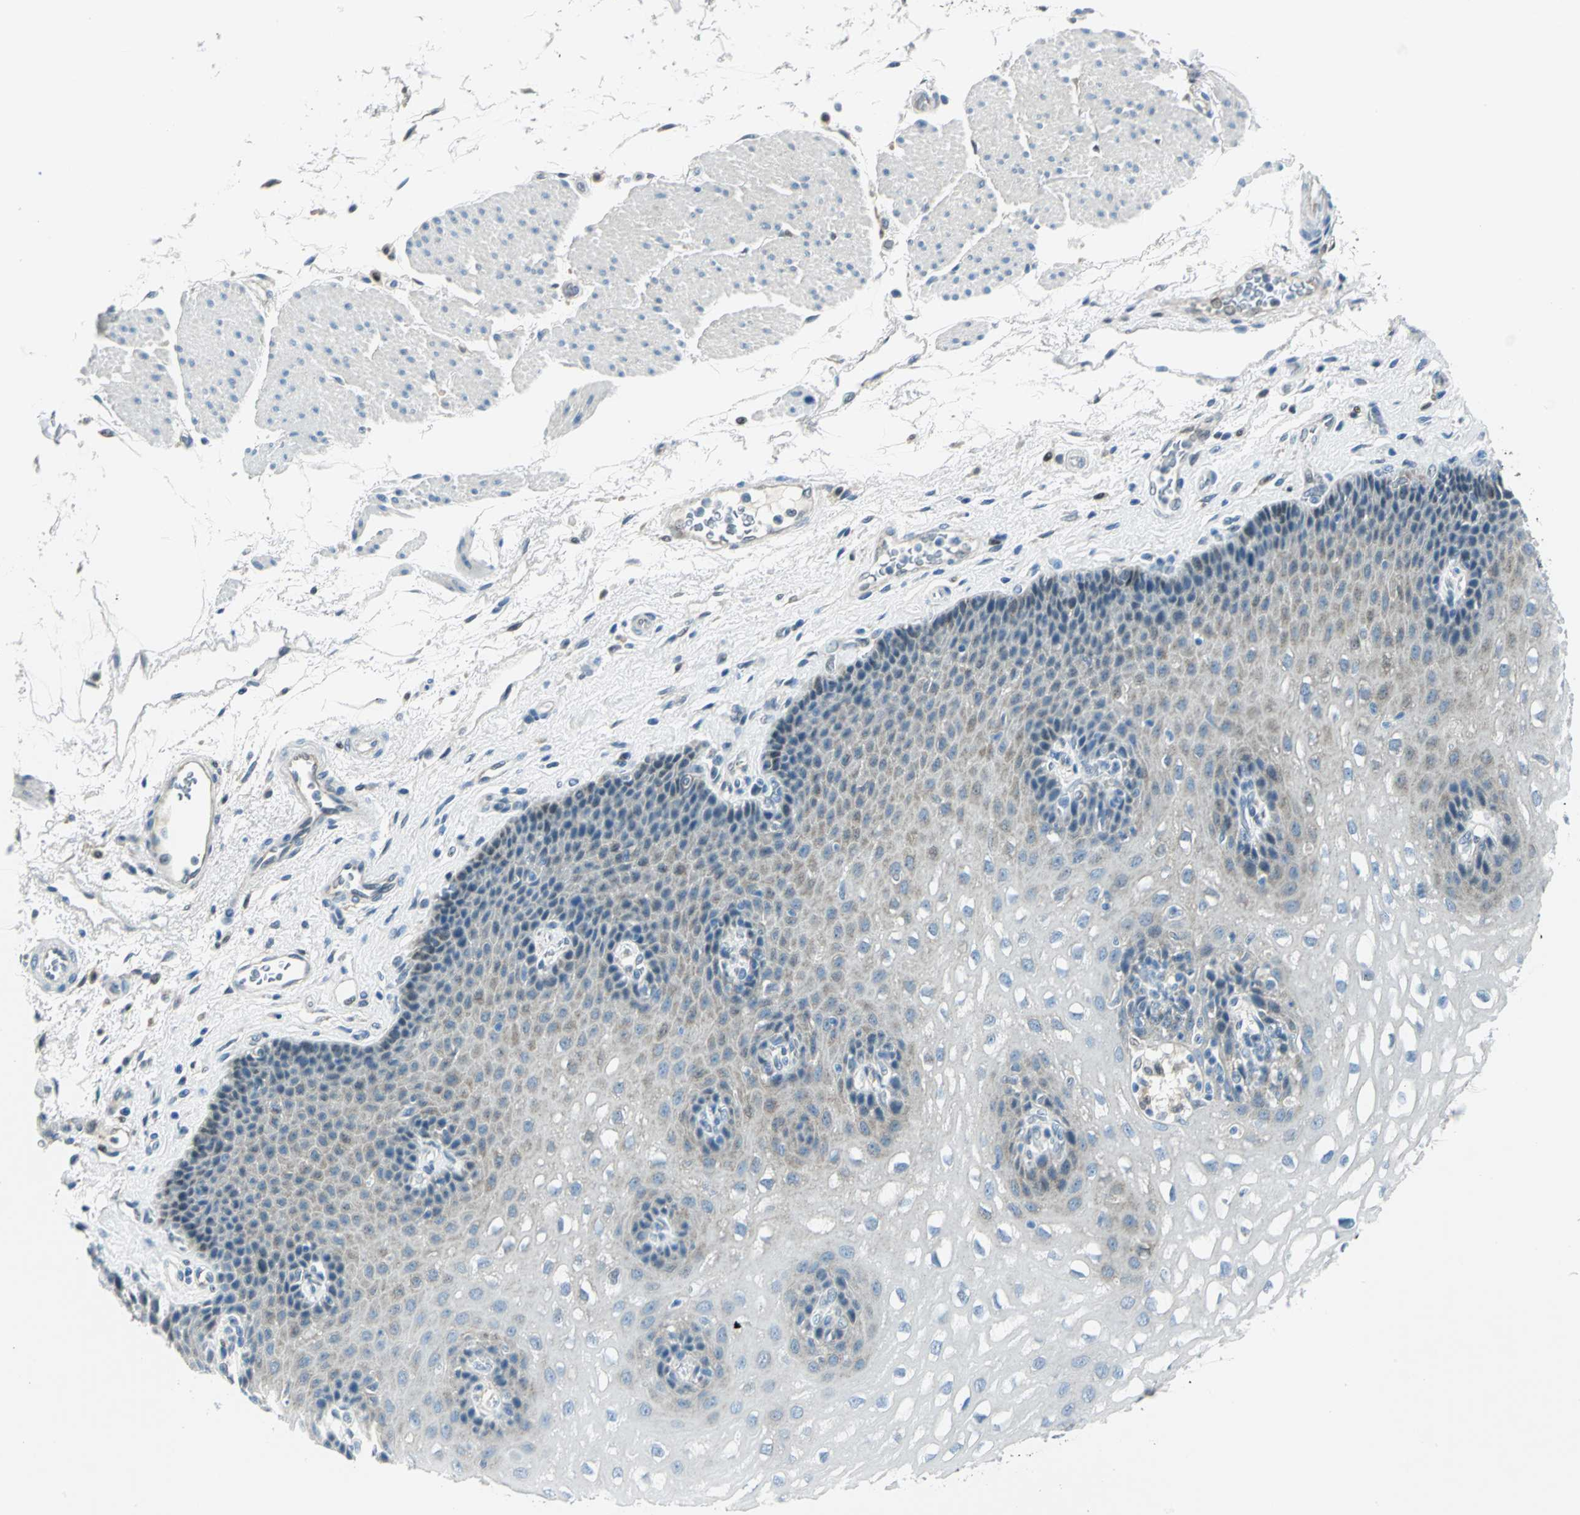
{"staining": {"intensity": "weak", "quantity": "<25%", "location": "cytoplasmic/membranous"}, "tissue": "esophagus", "cell_type": "Squamous epithelial cells", "image_type": "normal", "snomed": [{"axis": "morphology", "description": "Normal tissue, NOS"}, {"axis": "topography", "description": "Esophagus"}], "caption": "Human esophagus stained for a protein using IHC displays no expression in squamous epithelial cells.", "gene": "AKR1A1", "patient": {"sex": "female", "age": 72}}